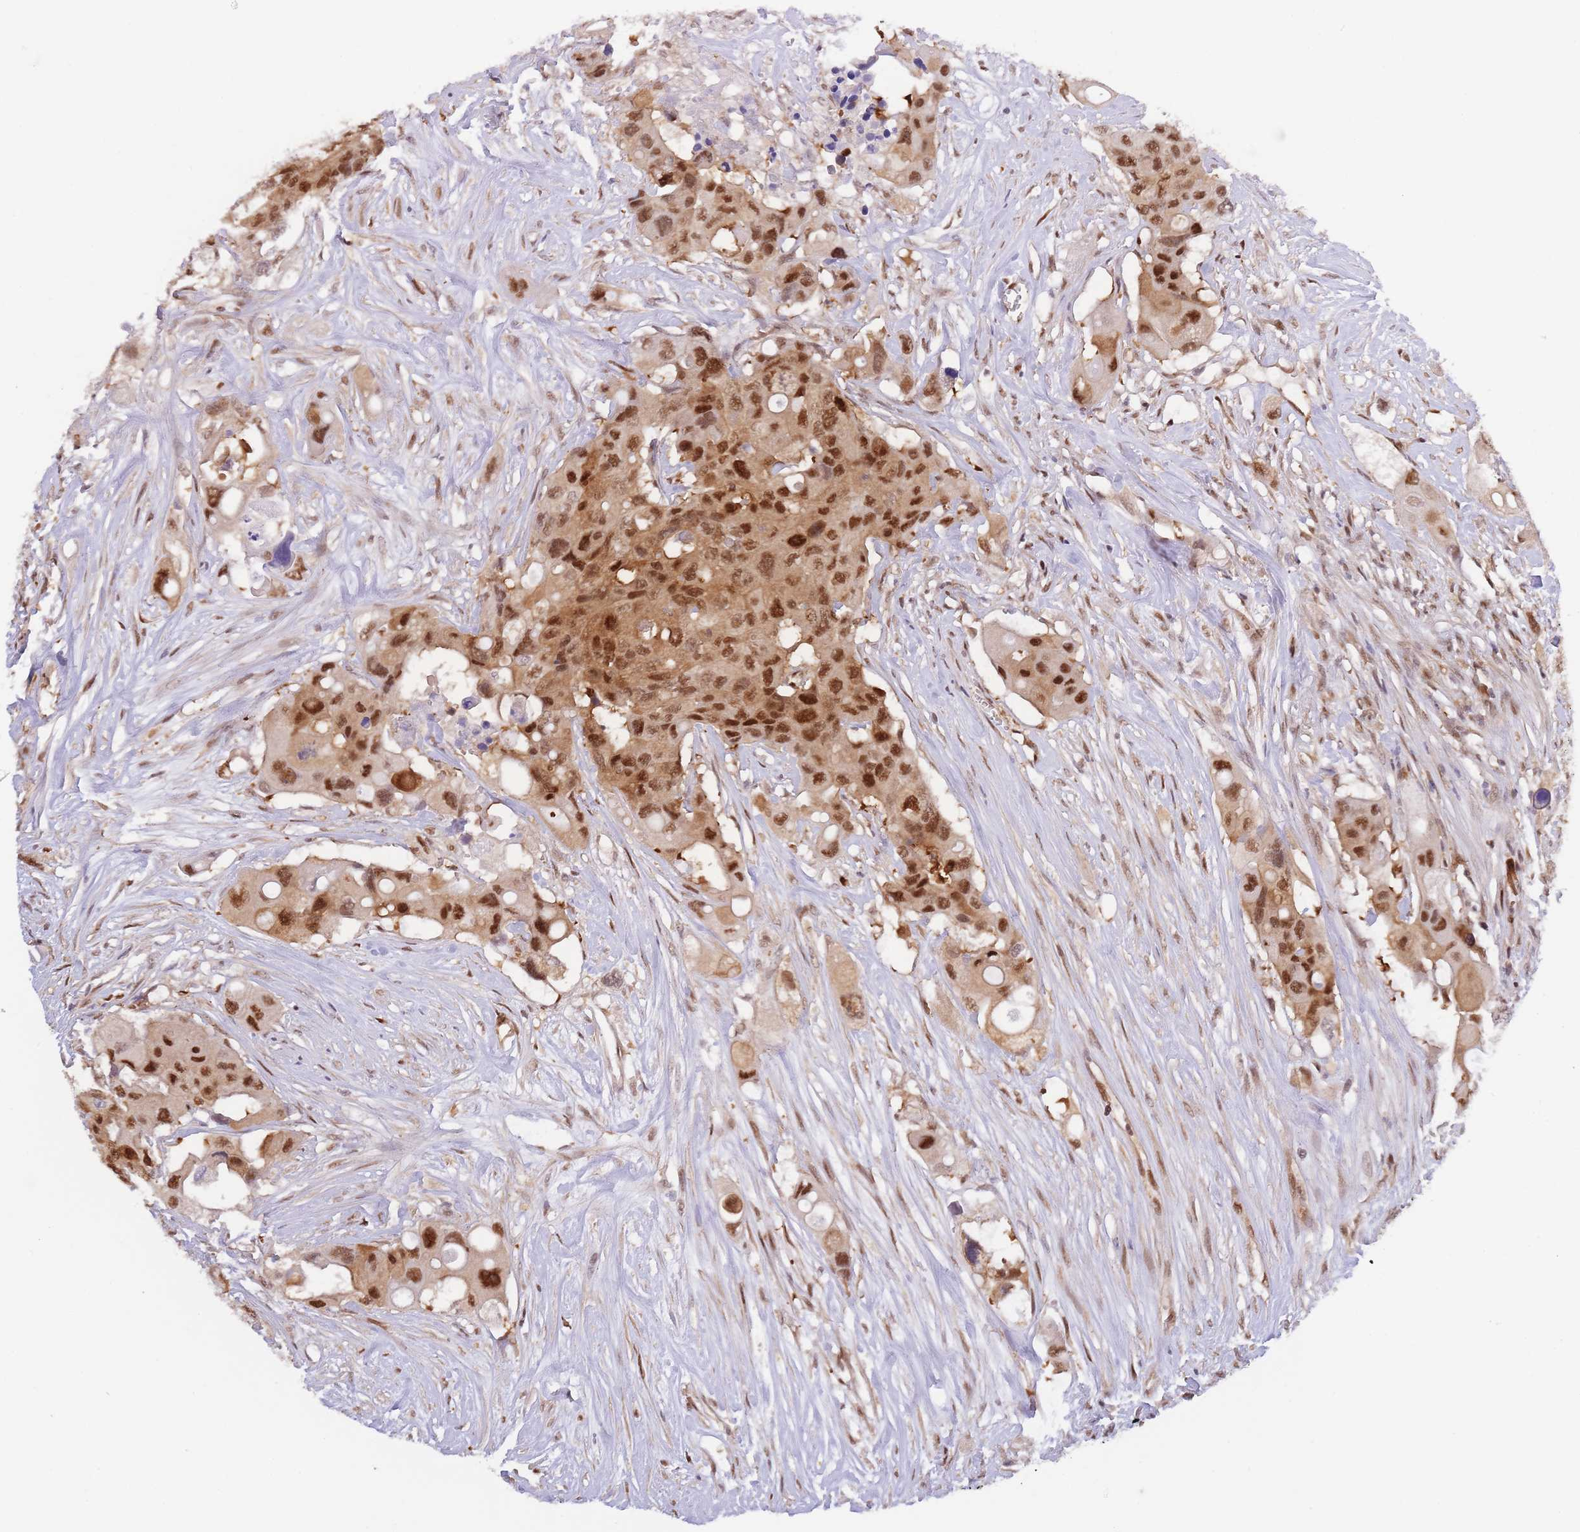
{"staining": {"intensity": "strong", "quantity": ">75%", "location": "nuclear"}, "tissue": "colorectal cancer", "cell_type": "Tumor cells", "image_type": "cancer", "snomed": [{"axis": "morphology", "description": "Adenocarcinoma, NOS"}, {"axis": "topography", "description": "Colon"}], "caption": "High-magnification brightfield microscopy of colorectal adenocarcinoma stained with DAB (brown) and counterstained with hematoxylin (blue). tumor cells exhibit strong nuclear expression is present in approximately>75% of cells.", "gene": "NSFL1C", "patient": {"sex": "male", "age": 77}}